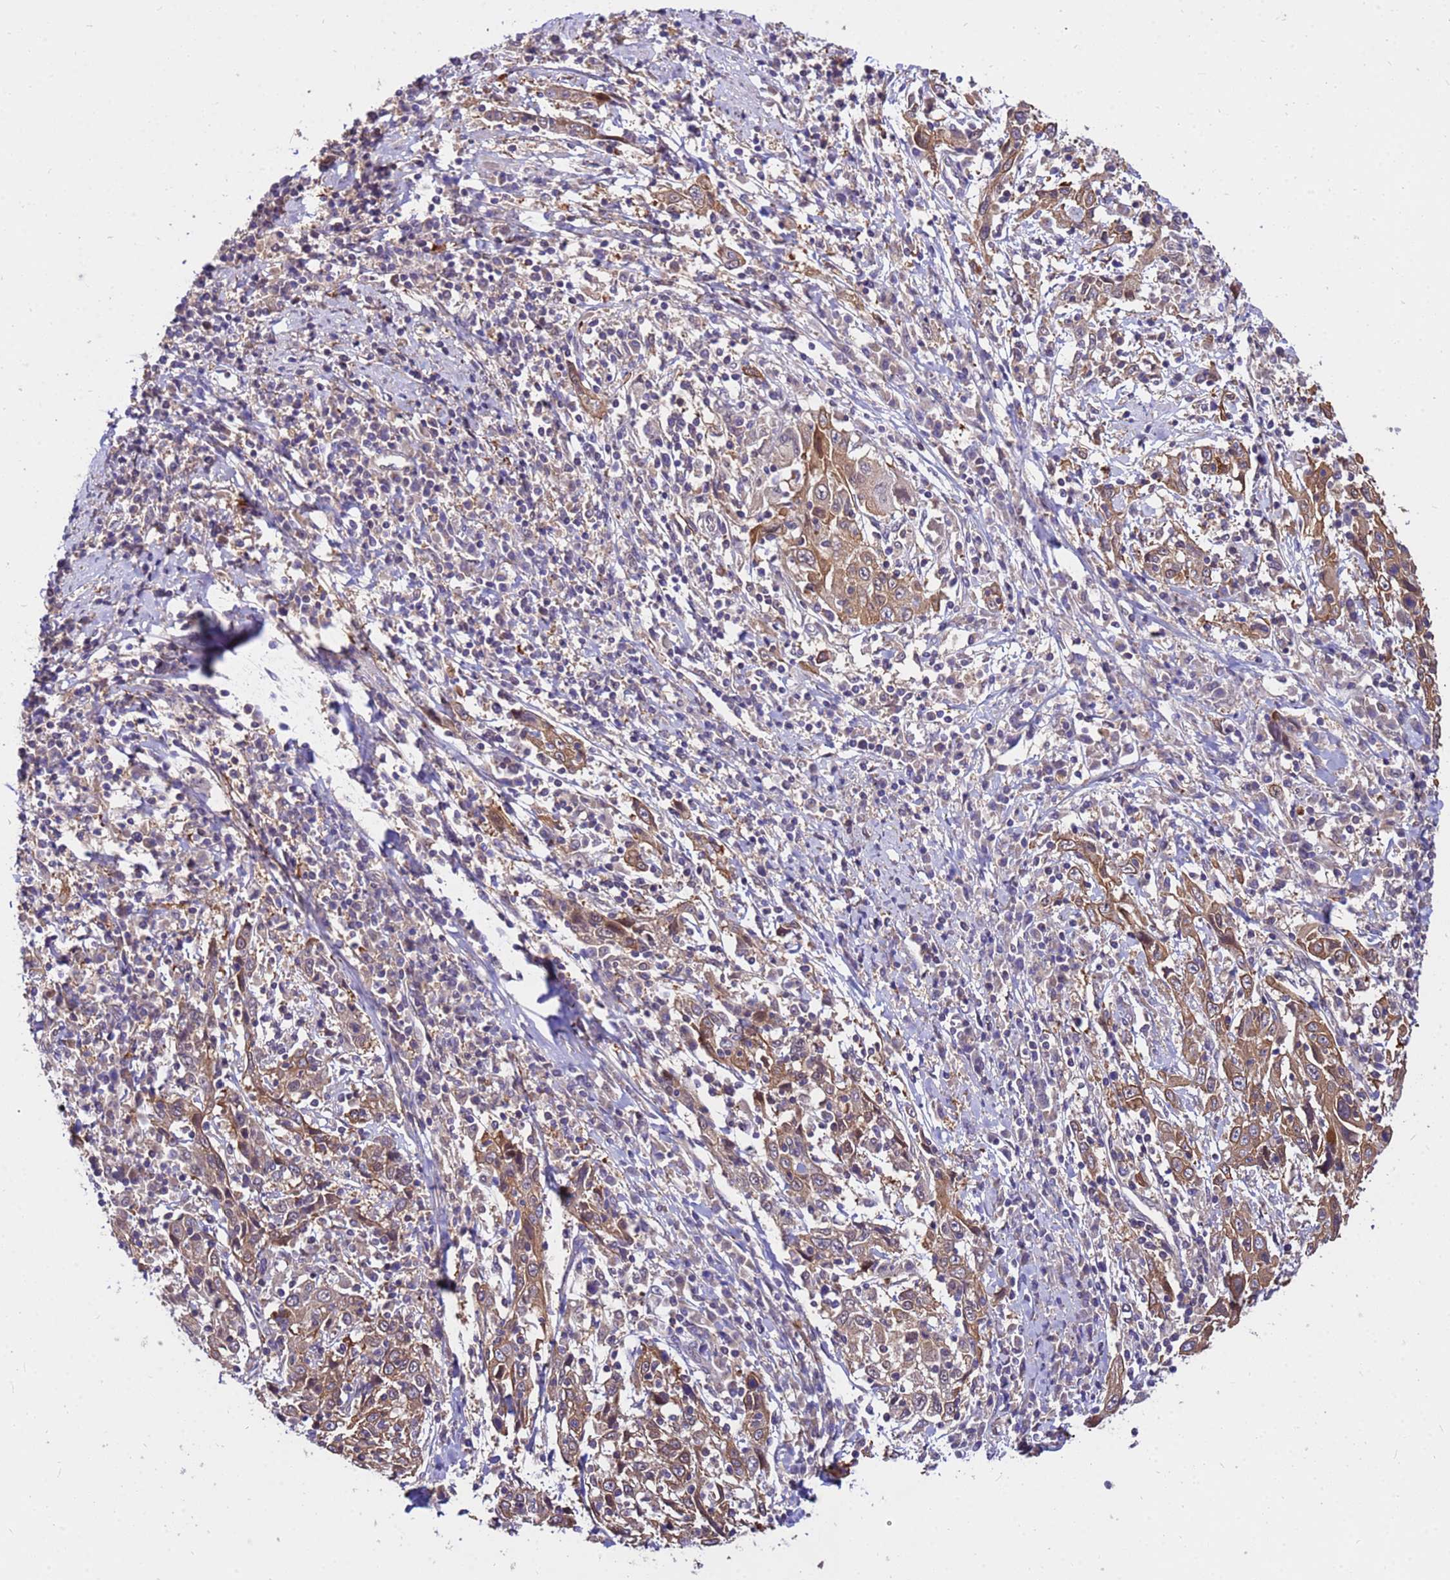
{"staining": {"intensity": "moderate", "quantity": ">75%", "location": "cytoplasmic/membranous"}, "tissue": "cervical cancer", "cell_type": "Tumor cells", "image_type": "cancer", "snomed": [{"axis": "morphology", "description": "Squamous cell carcinoma, NOS"}, {"axis": "topography", "description": "Cervix"}], "caption": "IHC (DAB (3,3'-diaminobenzidine)) staining of human cervical cancer displays moderate cytoplasmic/membranous protein expression in approximately >75% of tumor cells.", "gene": "GET3", "patient": {"sex": "female", "age": 46}}